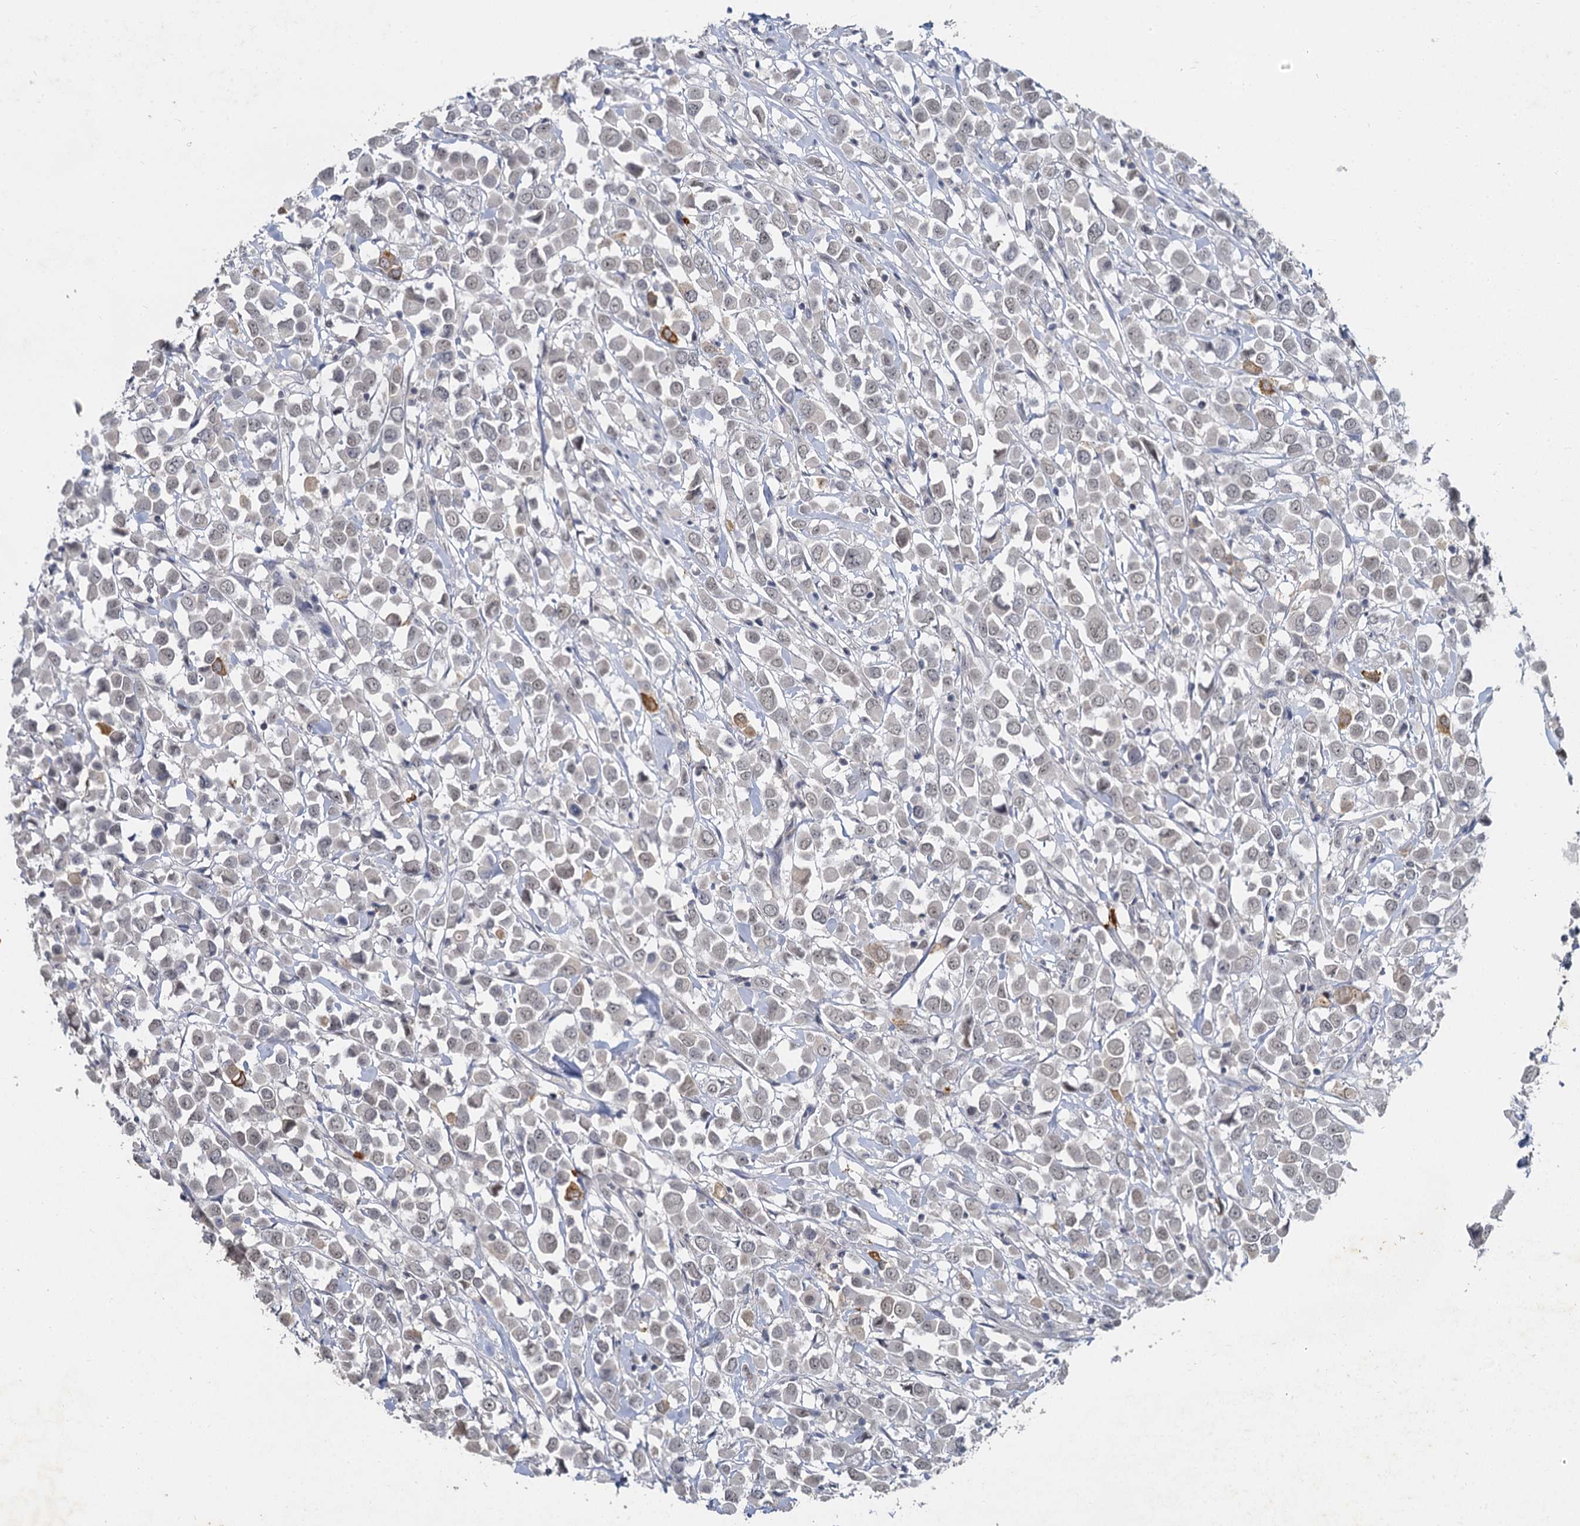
{"staining": {"intensity": "moderate", "quantity": "<25%", "location": "cytoplasmic/membranous"}, "tissue": "breast cancer", "cell_type": "Tumor cells", "image_type": "cancer", "snomed": [{"axis": "morphology", "description": "Duct carcinoma"}, {"axis": "topography", "description": "Breast"}], "caption": "Protein expression analysis of human breast cancer reveals moderate cytoplasmic/membranous staining in about <25% of tumor cells.", "gene": "MUCL1", "patient": {"sex": "female", "age": 61}}